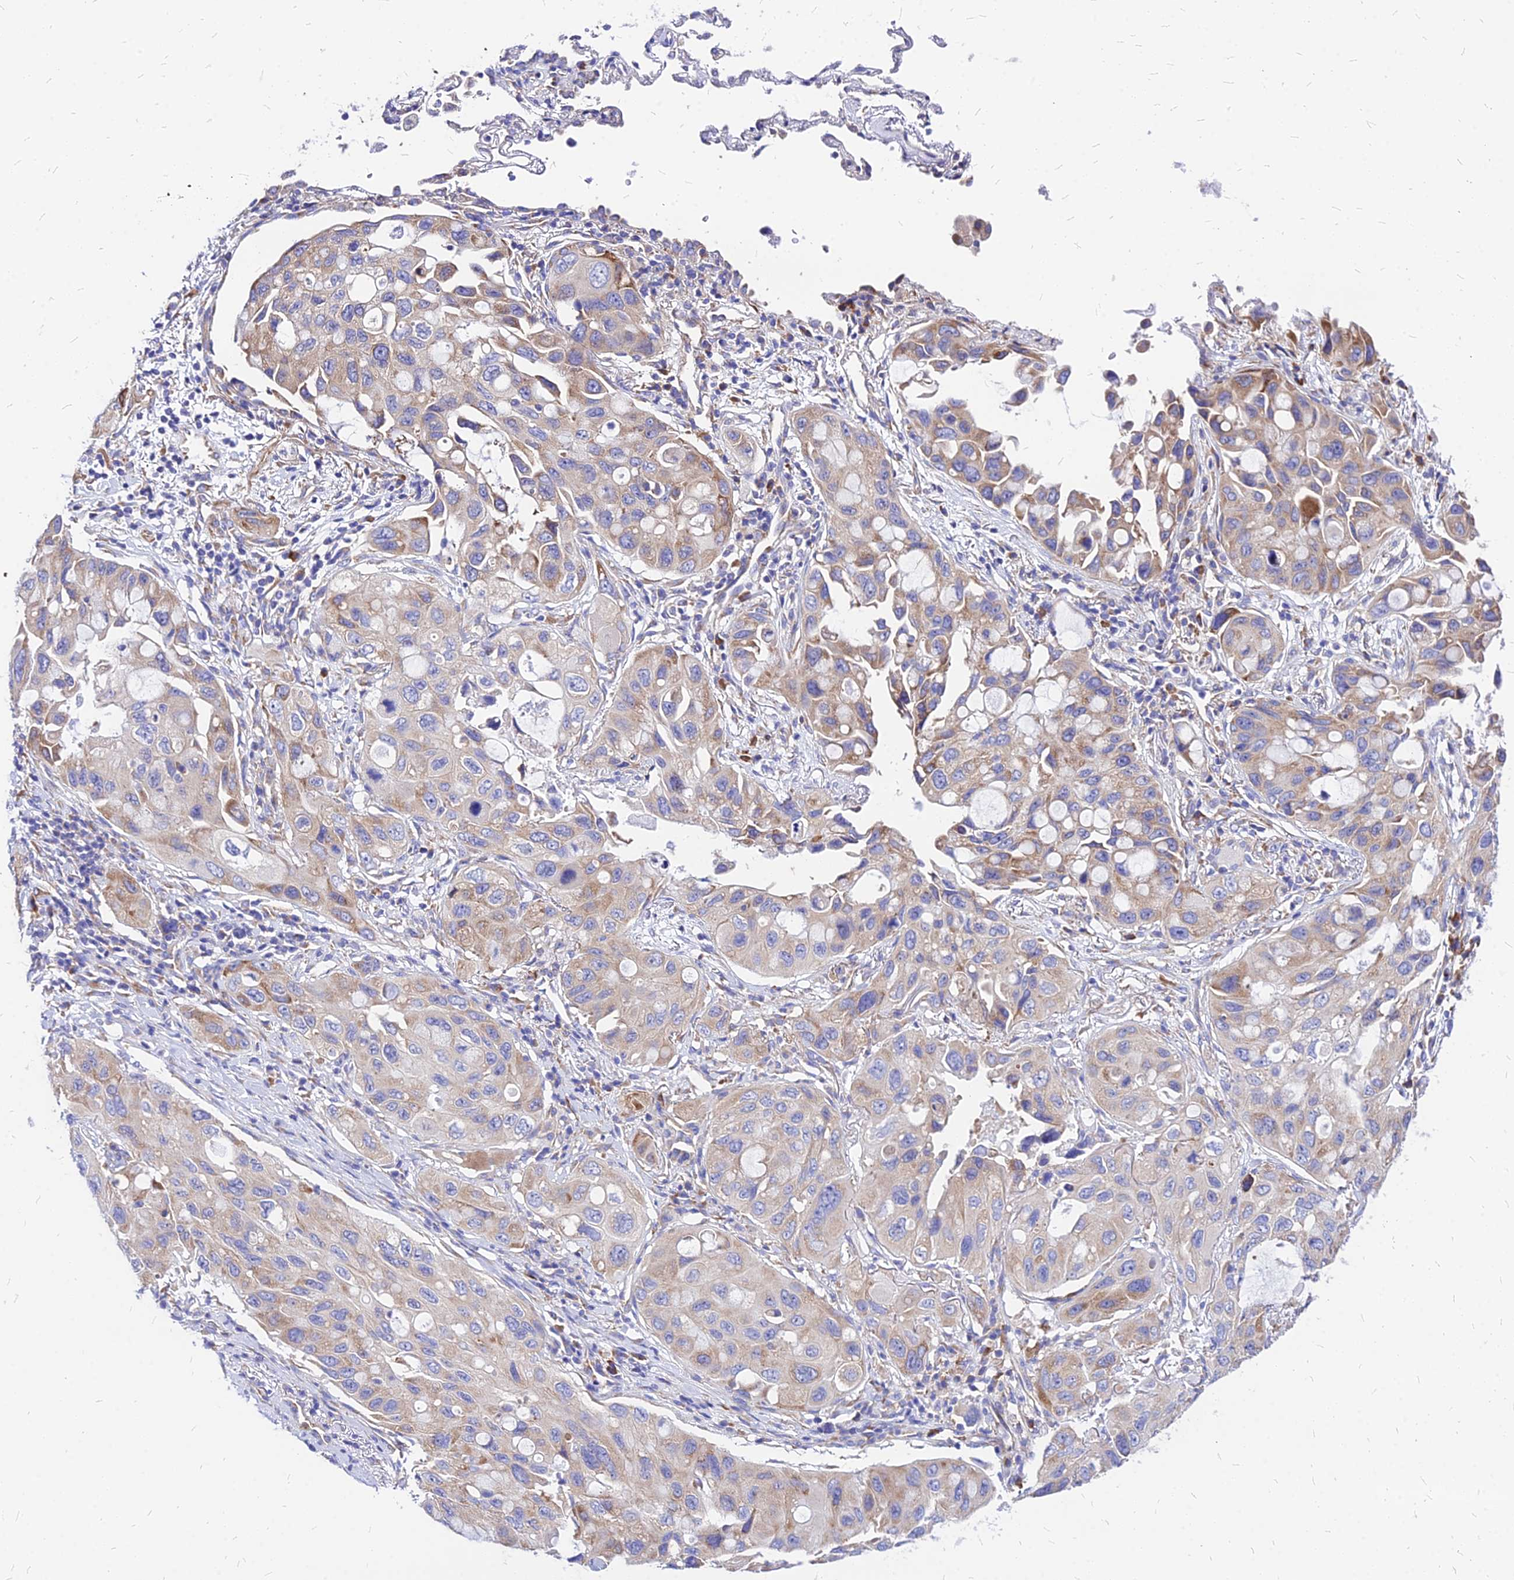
{"staining": {"intensity": "weak", "quantity": "25%-75%", "location": "cytoplasmic/membranous"}, "tissue": "lung cancer", "cell_type": "Tumor cells", "image_type": "cancer", "snomed": [{"axis": "morphology", "description": "Squamous cell carcinoma, NOS"}, {"axis": "topography", "description": "Lung"}], "caption": "A brown stain shows weak cytoplasmic/membranous expression of a protein in human lung squamous cell carcinoma tumor cells.", "gene": "RPL19", "patient": {"sex": "female", "age": 73}}